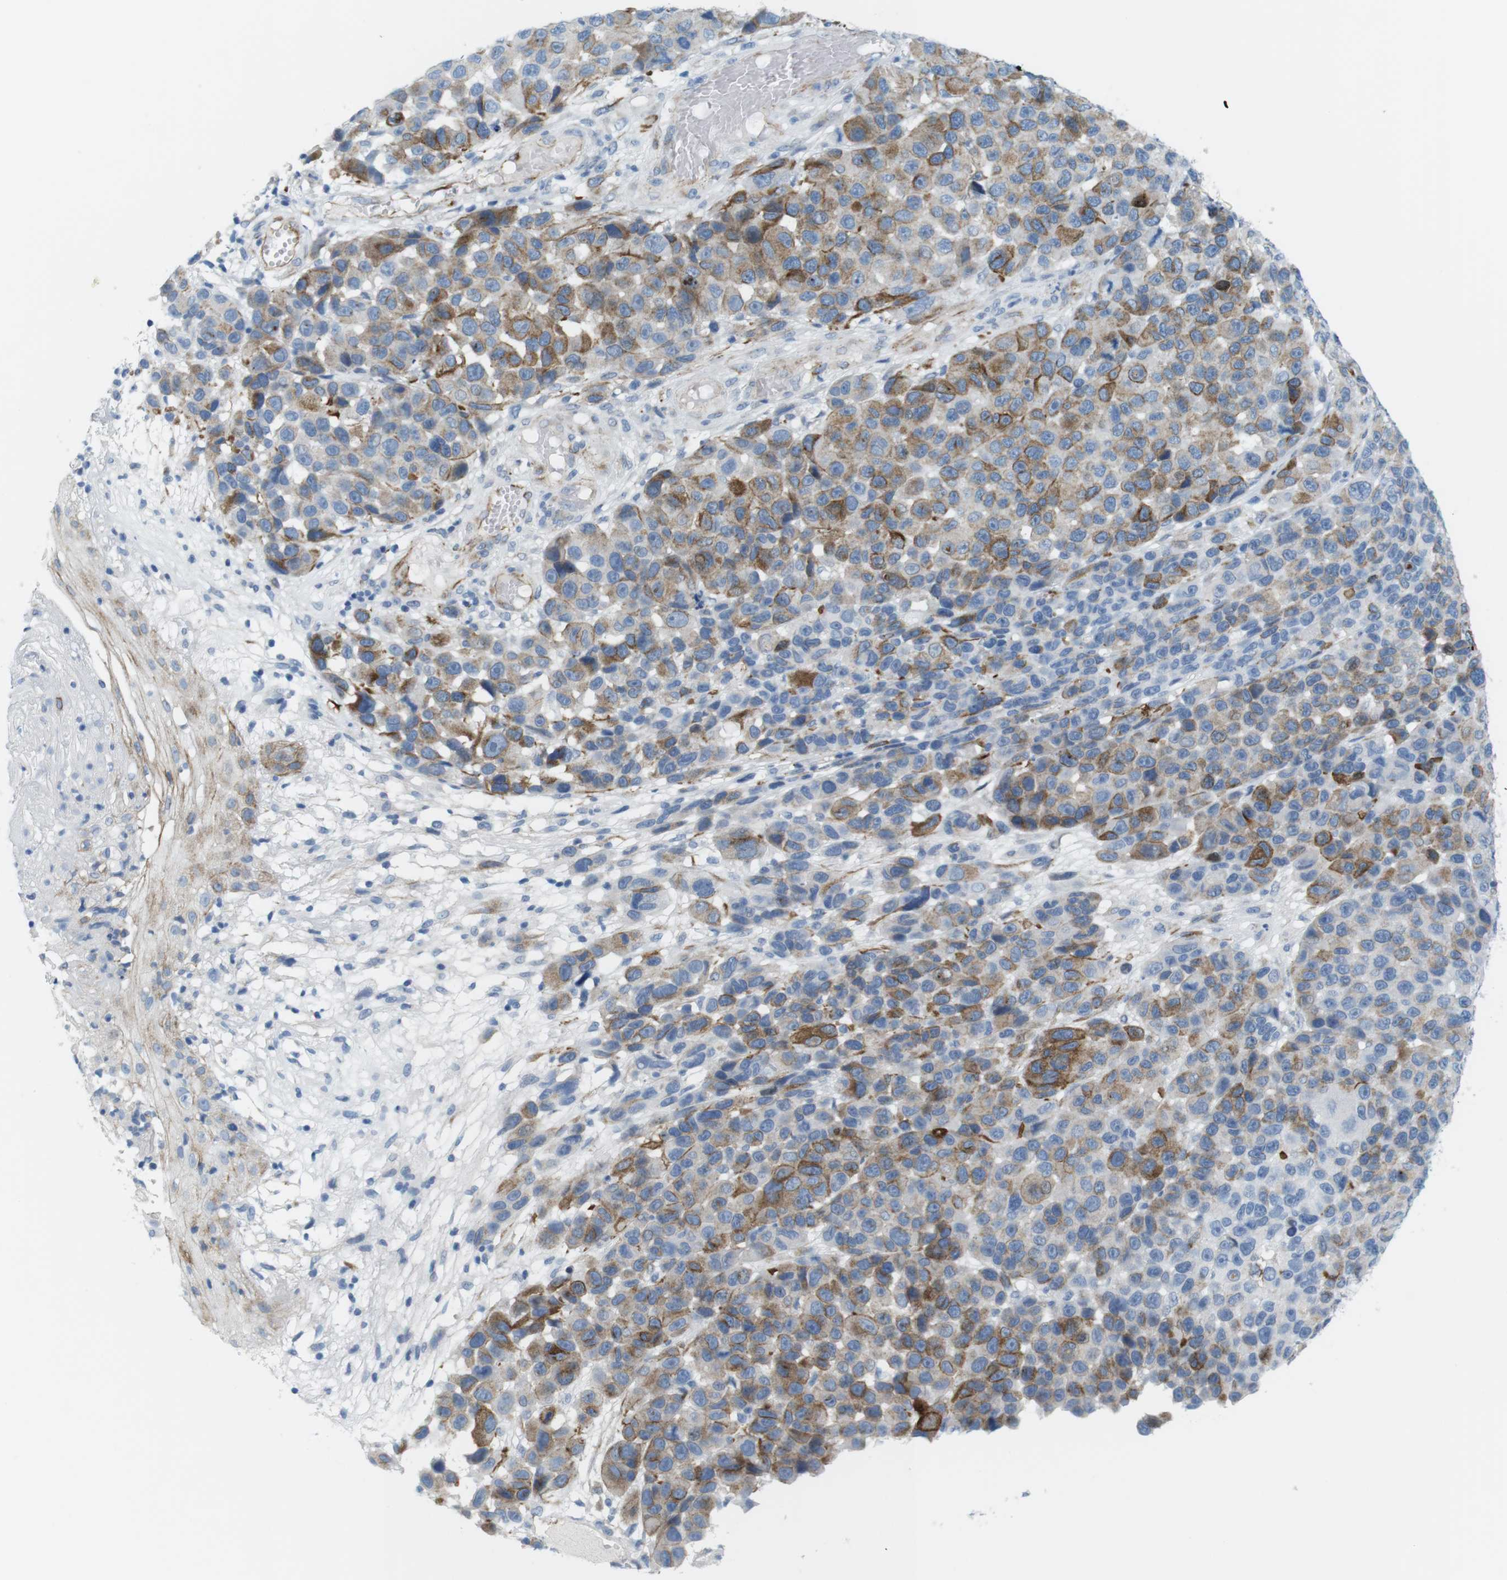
{"staining": {"intensity": "moderate", "quantity": "25%-75%", "location": "cytoplasmic/membranous"}, "tissue": "melanoma", "cell_type": "Tumor cells", "image_type": "cancer", "snomed": [{"axis": "morphology", "description": "Malignant melanoma, NOS"}, {"axis": "topography", "description": "Skin"}], "caption": "There is medium levels of moderate cytoplasmic/membranous positivity in tumor cells of malignant melanoma, as demonstrated by immunohistochemical staining (brown color).", "gene": "MYH9", "patient": {"sex": "male", "age": 53}}